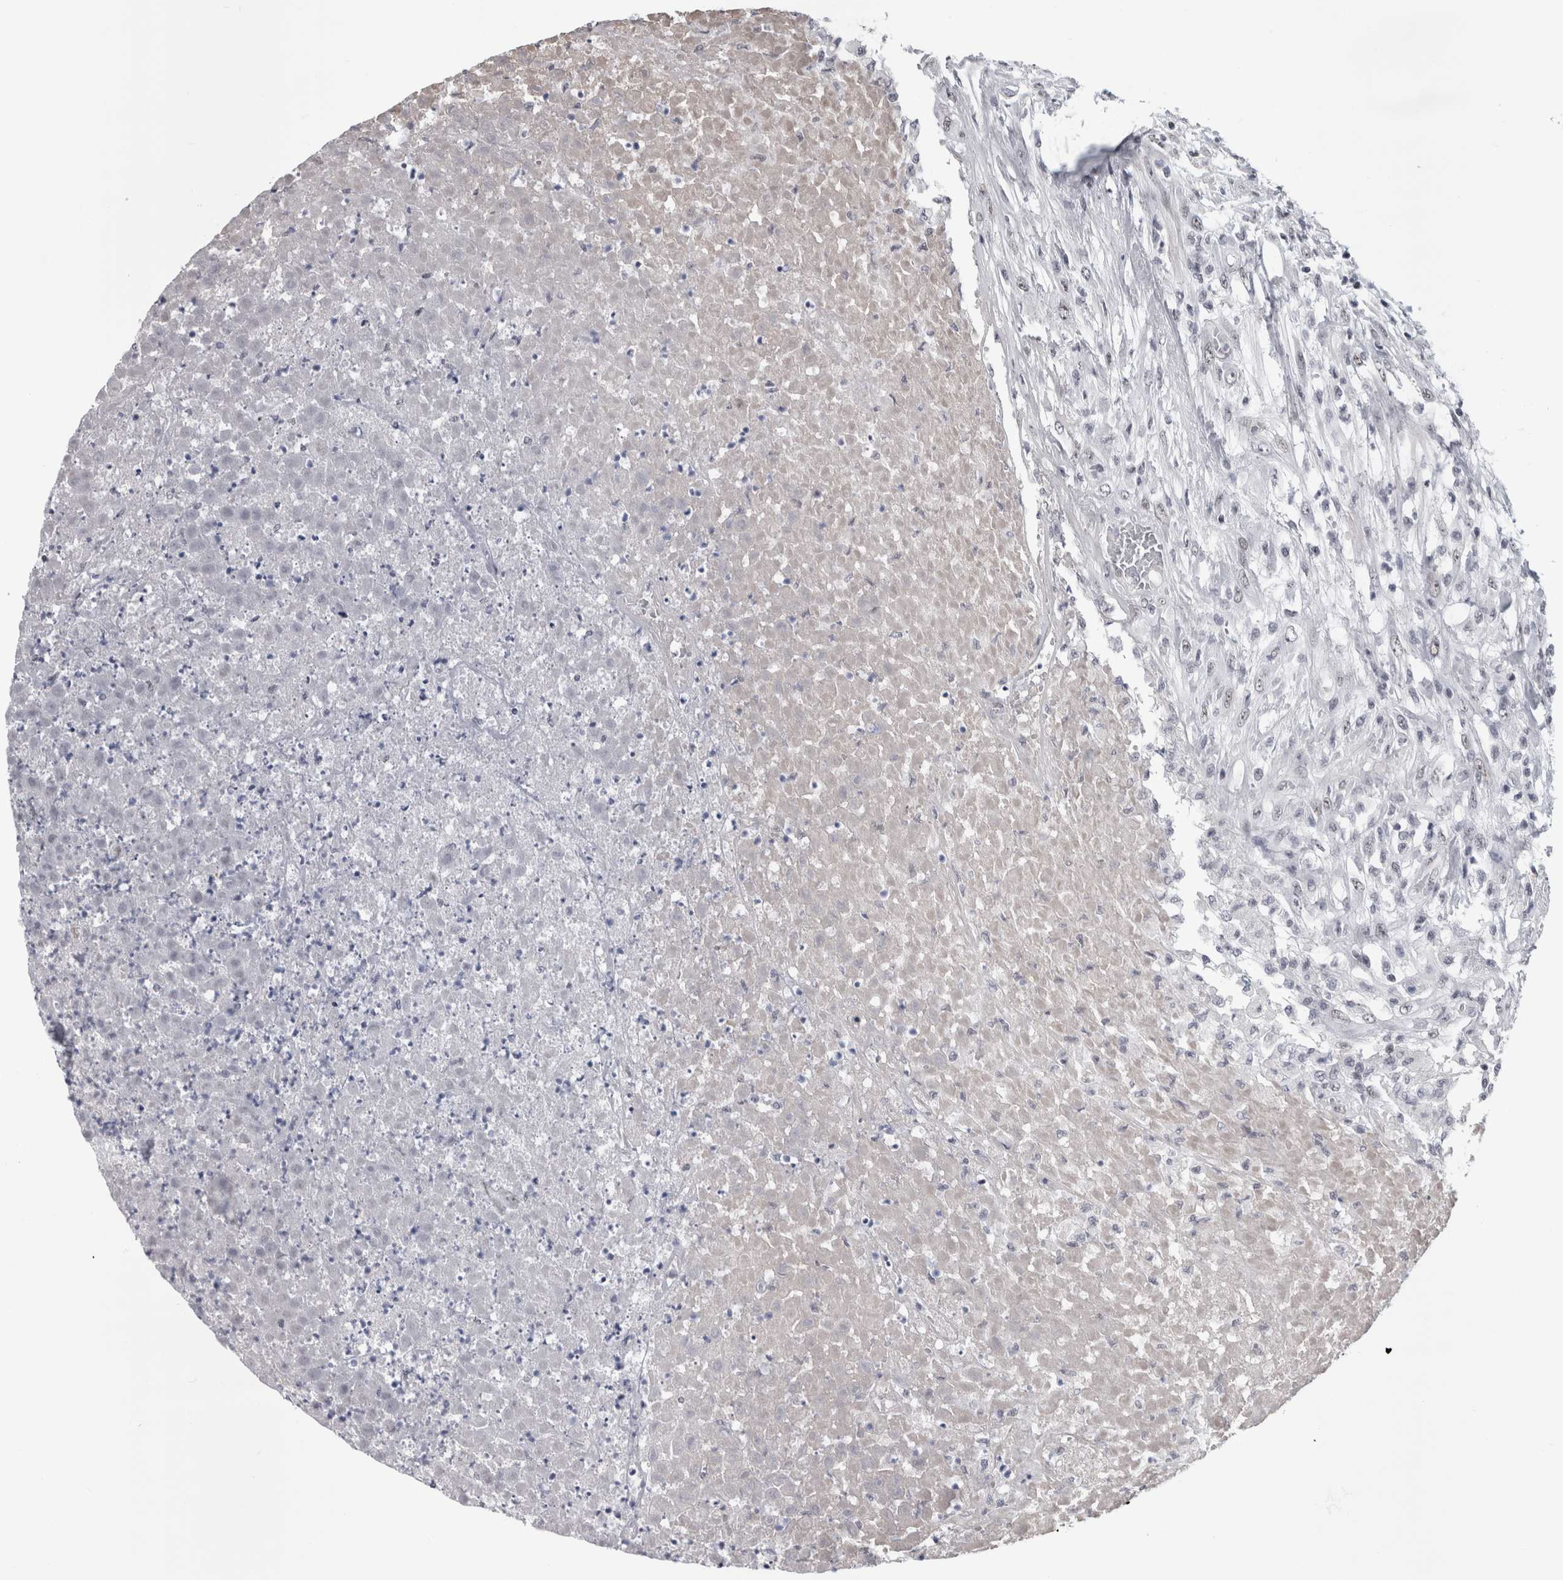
{"staining": {"intensity": "negative", "quantity": "none", "location": "none"}, "tissue": "testis cancer", "cell_type": "Tumor cells", "image_type": "cancer", "snomed": [{"axis": "morphology", "description": "Seminoma, NOS"}, {"axis": "topography", "description": "Testis"}], "caption": "There is no significant staining in tumor cells of testis seminoma.", "gene": "ARID4B", "patient": {"sex": "male", "age": 59}}